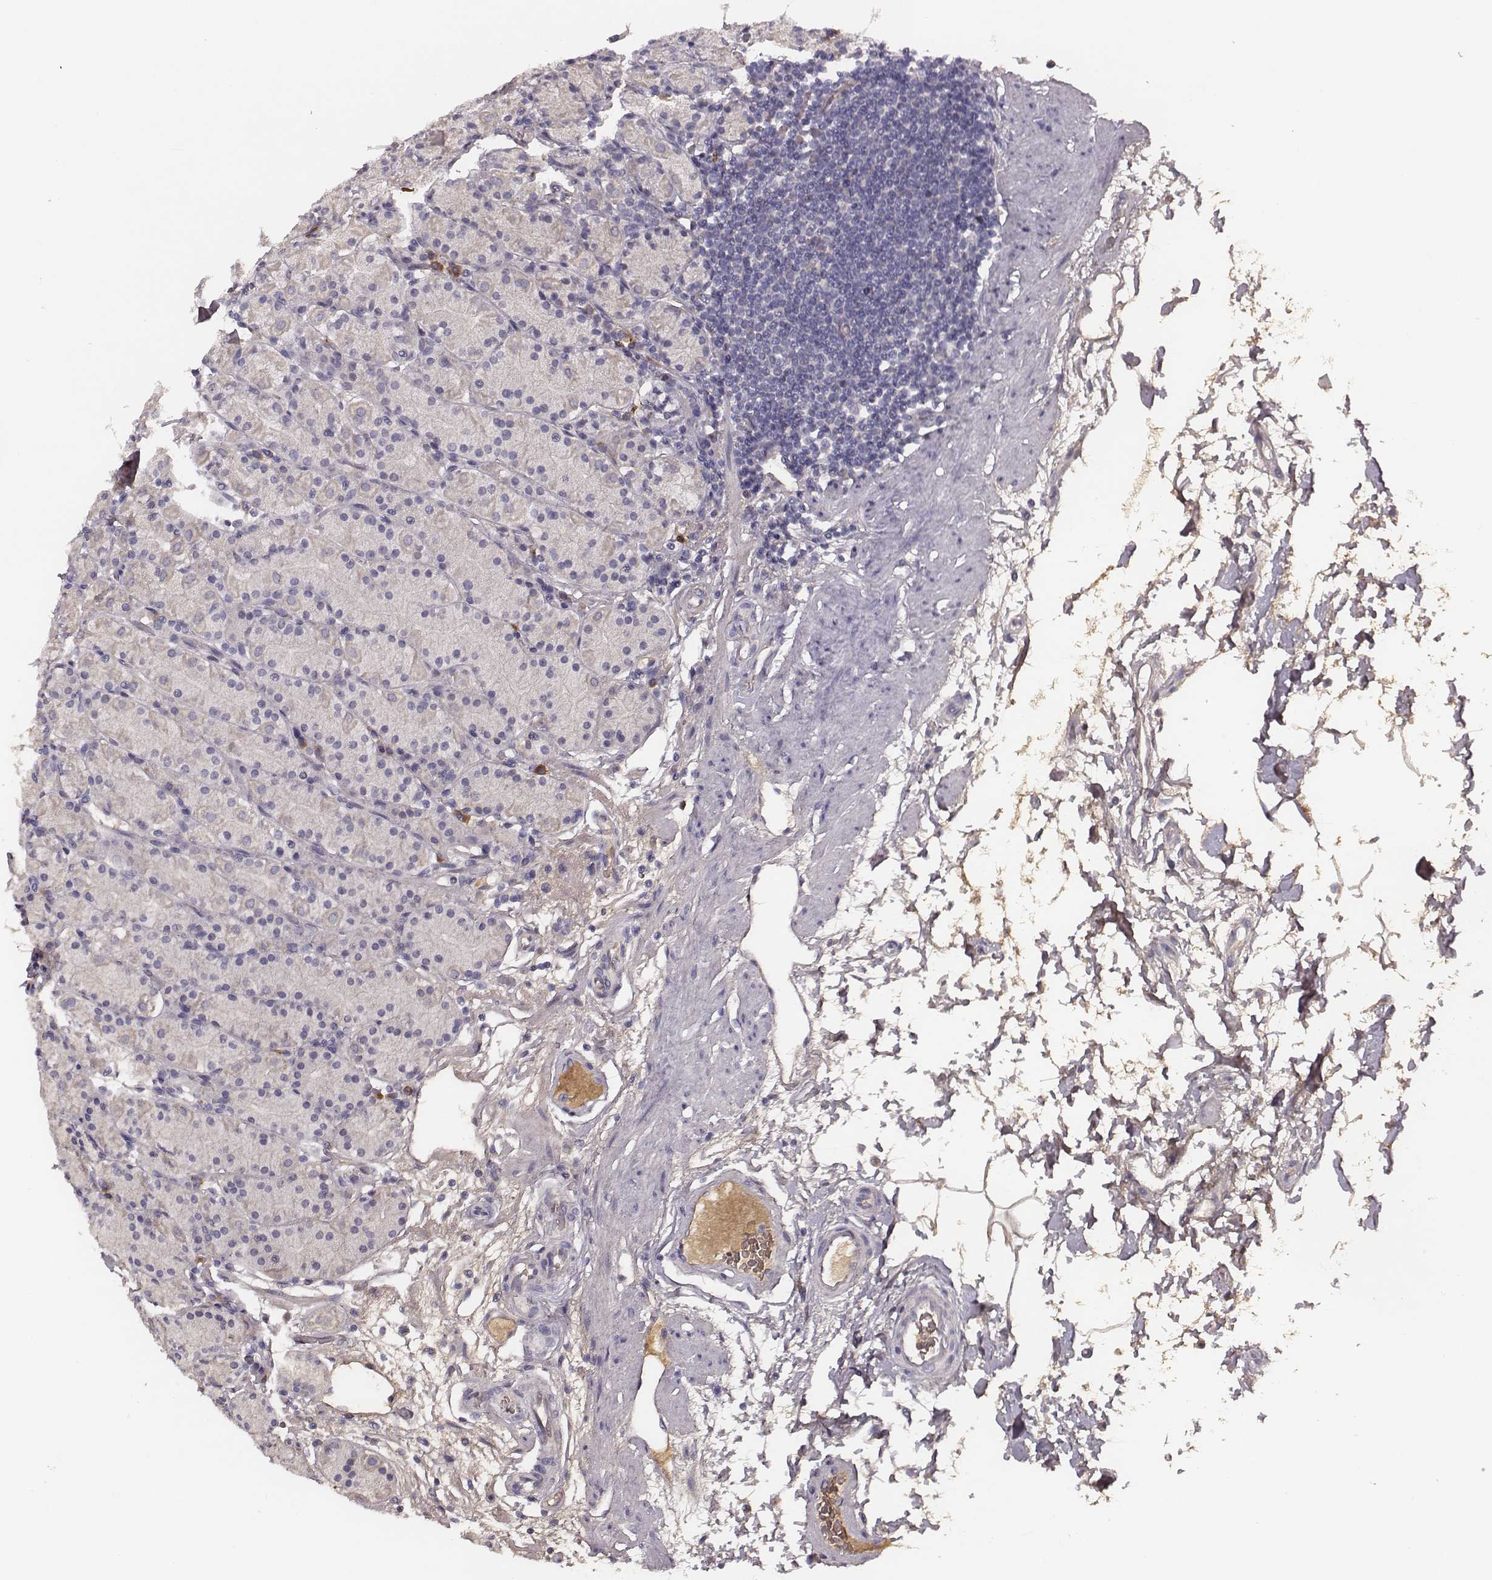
{"staining": {"intensity": "negative", "quantity": "none", "location": "none"}, "tissue": "stomach", "cell_type": "Glandular cells", "image_type": "normal", "snomed": [{"axis": "morphology", "description": "Normal tissue, NOS"}, {"axis": "topography", "description": "Stomach, upper"}, {"axis": "topography", "description": "Stomach"}], "caption": "Immunohistochemistry image of normal stomach: stomach stained with DAB exhibits no significant protein staining in glandular cells.", "gene": "SLC22A6", "patient": {"sex": "male", "age": 62}}